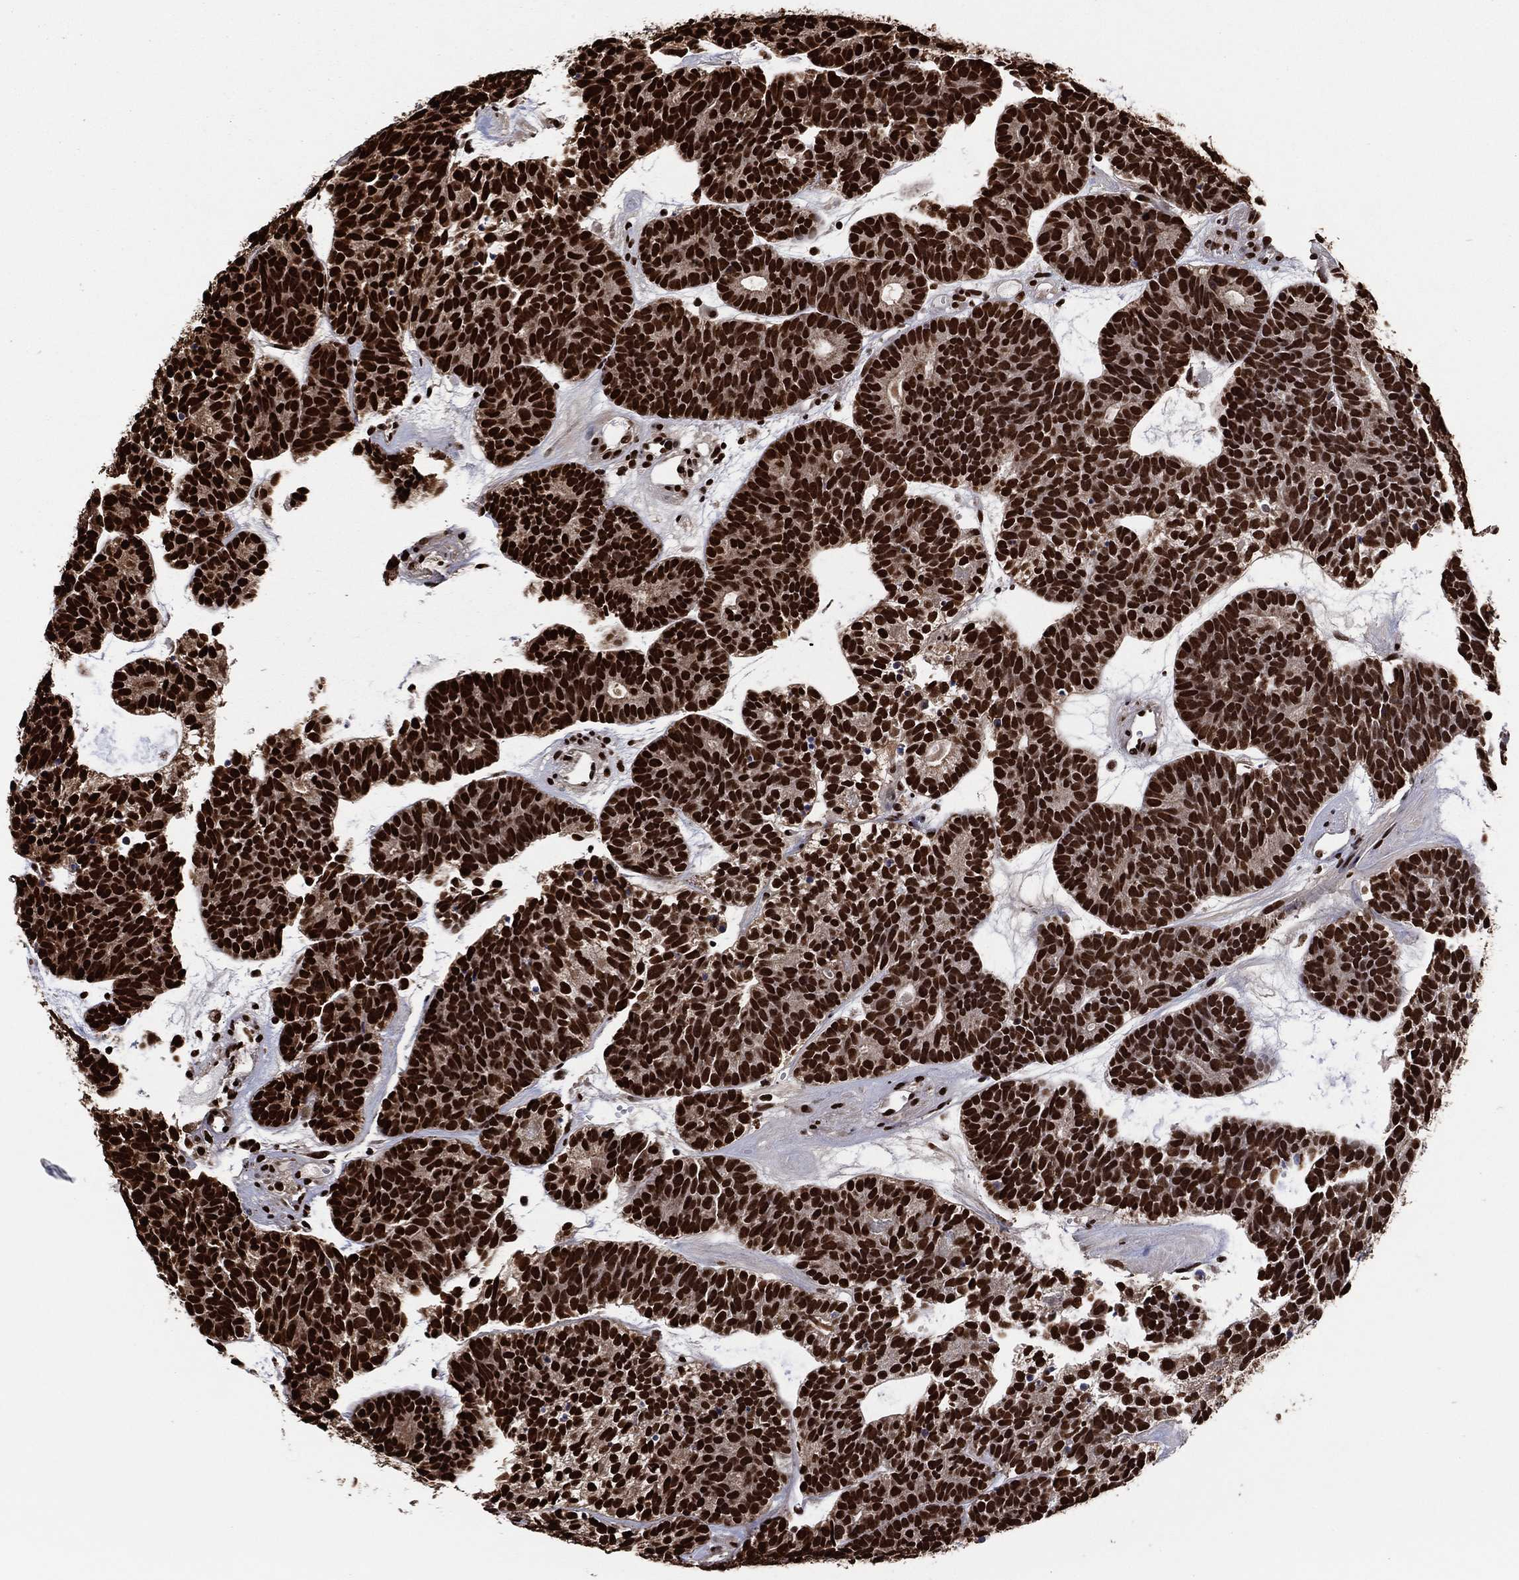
{"staining": {"intensity": "strong", "quantity": ">75%", "location": "nuclear"}, "tissue": "head and neck cancer", "cell_type": "Tumor cells", "image_type": "cancer", "snomed": [{"axis": "morphology", "description": "Adenocarcinoma, NOS"}, {"axis": "topography", "description": "Head-Neck"}], "caption": "Immunohistochemical staining of head and neck cancer (adenocarcinoma) demonstrates high levels of strong nuclear protein staining in approximately >75% of tumor cells. (DAB IHC with brightfield microscopy, high magnification).", "gene": "TP53BP1", "patient": {"sex": "female", "age": 81}}